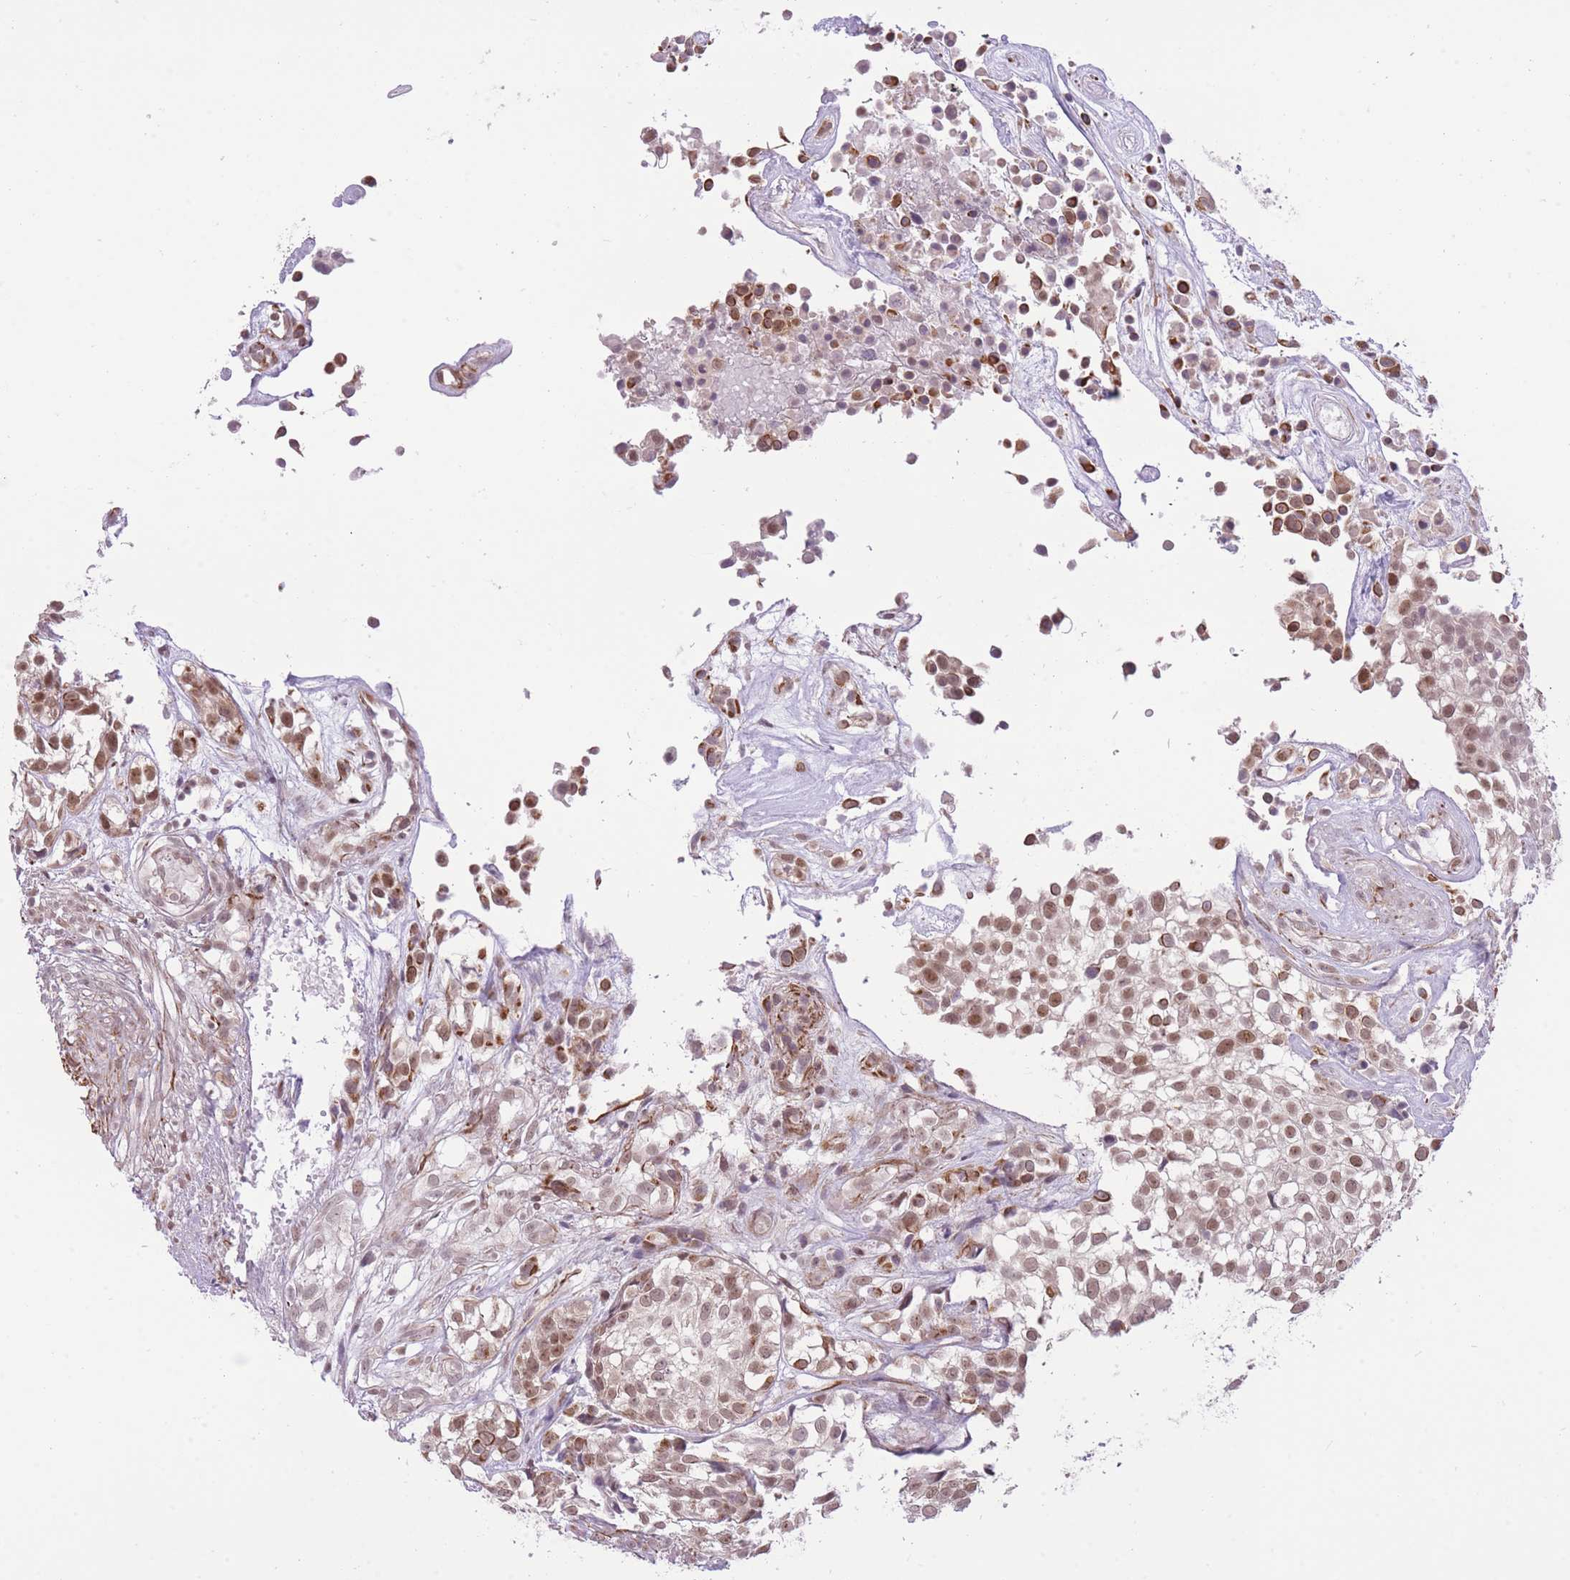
{"staining": {"intensity": "moderate", "quantity": ">75%", "location": "nuclear"}, "tissue": "urothelial cancer", "cell_type": "Tumor cells", "image_type": "cancer", "snomed": [{"axis": "morphology", "description": "Urothelial carcinoma, High grade"}, {"axis": "topography", "description": "Urinary bladder"}], "caption": "DAB immunohistochemical staining of urothelial cancer exhibits moderate nuclear protein positivity in approximately >75% of tumor cells.", "gene": "ELL", "patient": {"sex": "male", "age": 56}}